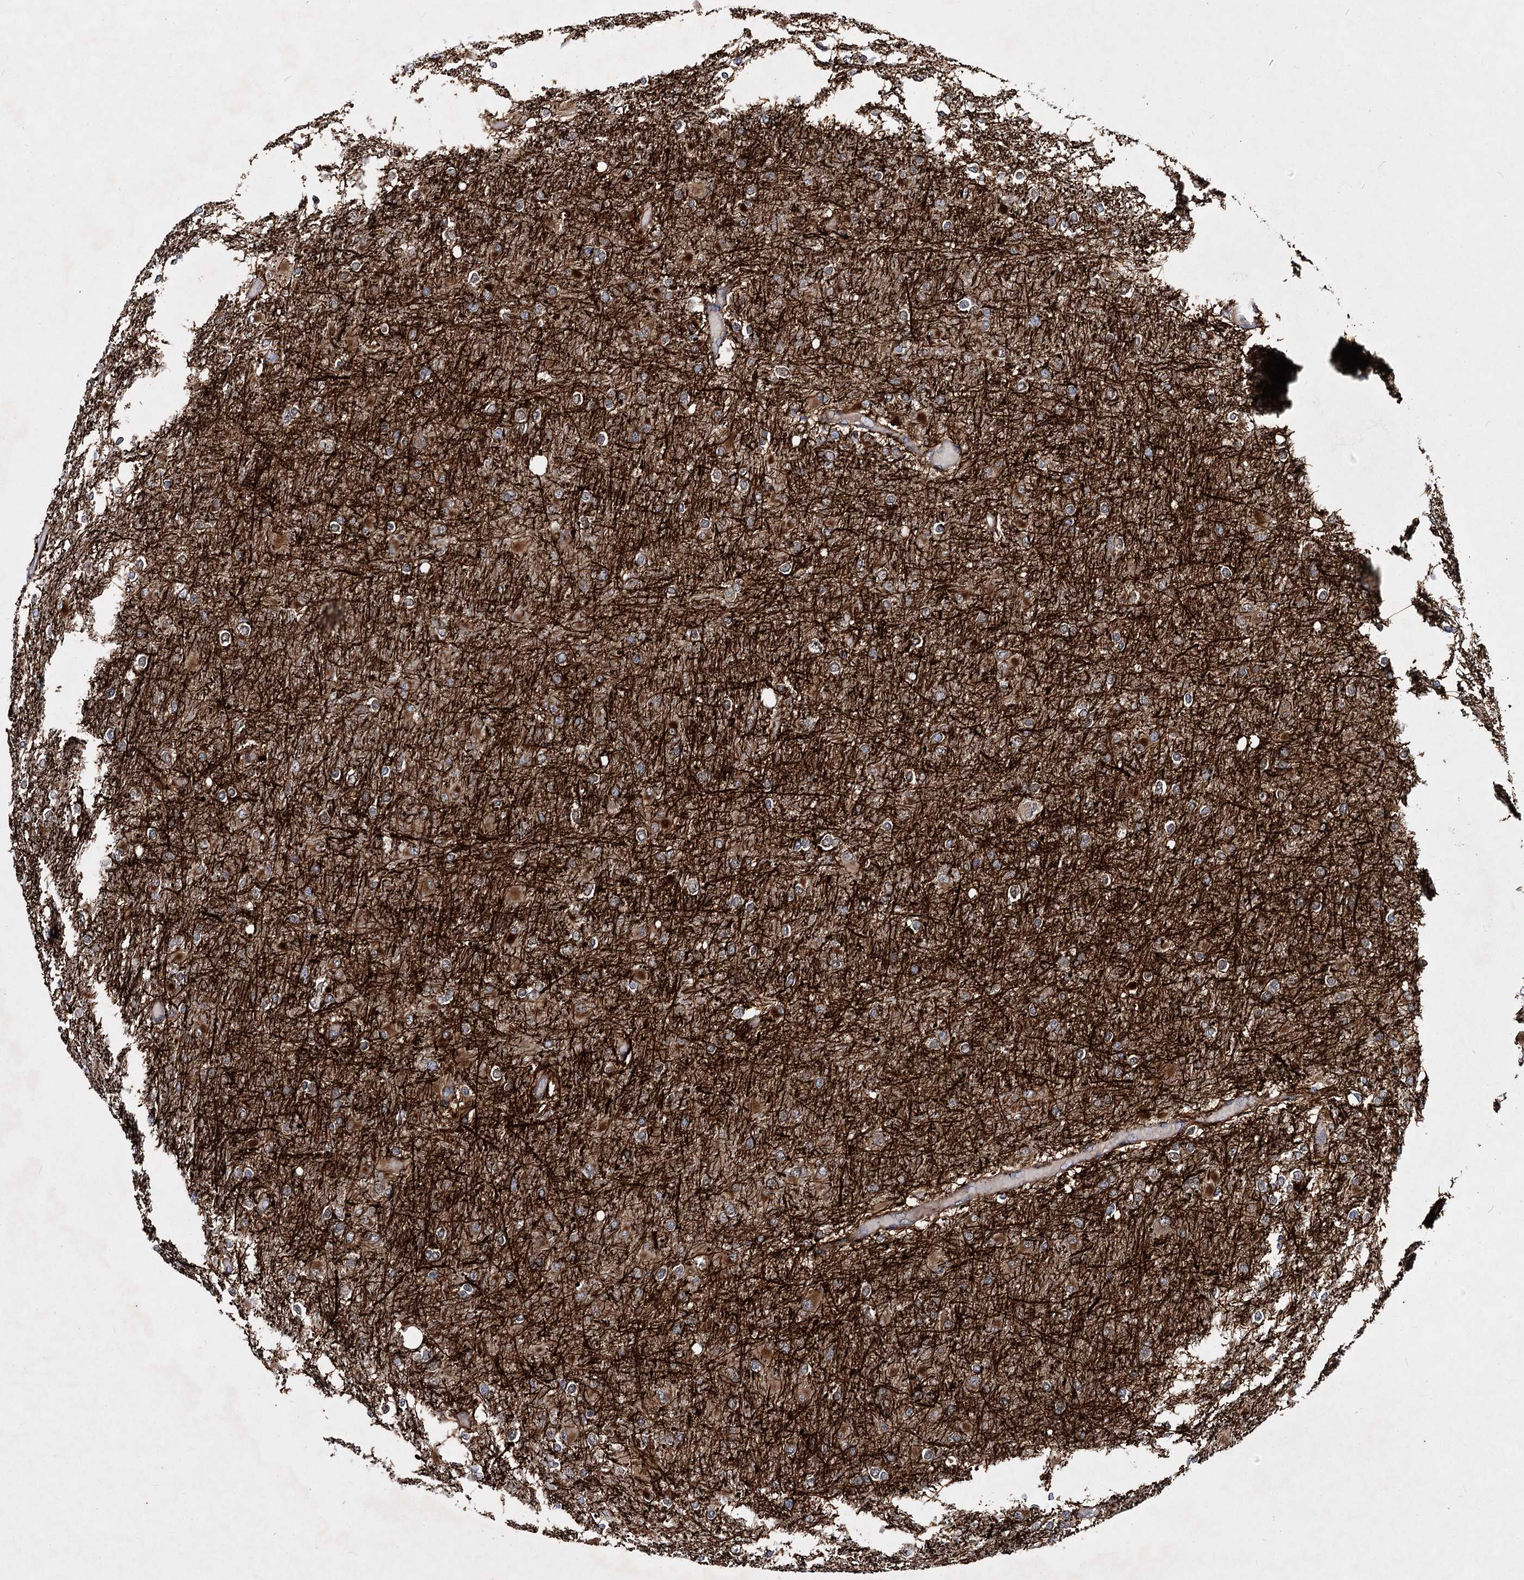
{"staining": {"intensity": "weak", "quantity": "25%-75%", "location": "cytoplasmic/membranous"}, "tissue": "glioma", "cell_type": "Tumor cells", "image_type": "cancer", "snomed": [{"axis": "morphology", "description": "Glioma, malignant, High grade"}, {"axis": "topography", "description": "Cerebral cortex"}], "caption": "Brown immunohistochemical staining in human malignant glioma (high-grade) shows weak cytoplasmic/membranous staining in approximately 25%-75% of tumor cells.", "gene": "MINDY3", "patient": {"sex": "female", "age": 36}}